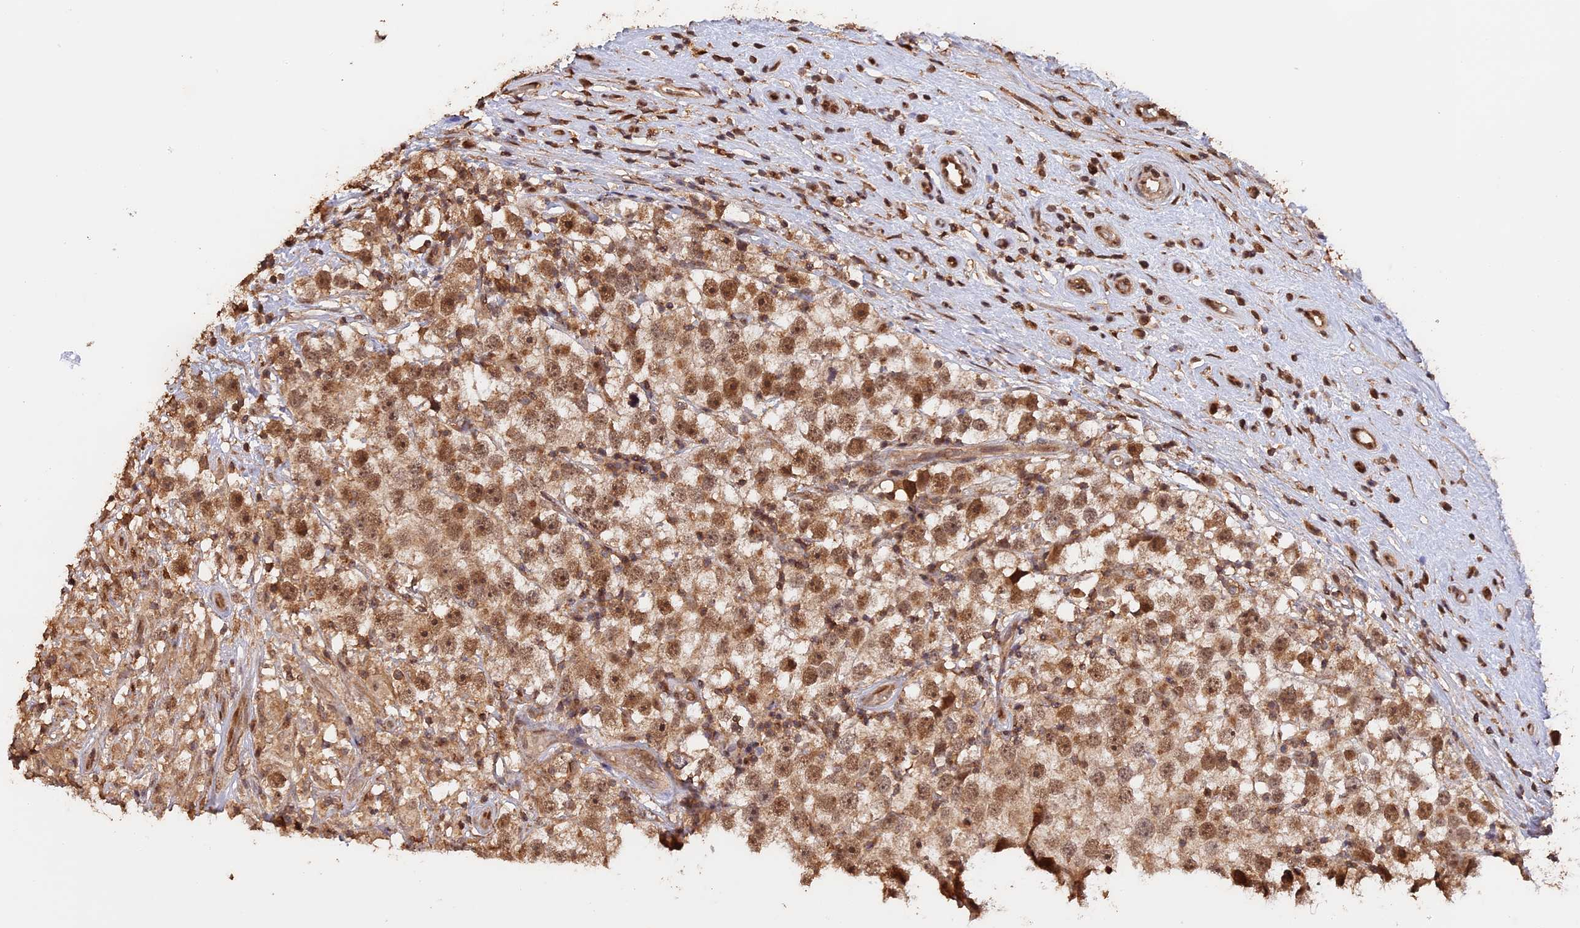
{"staining": {"intensity": "strong", "quantity": "25%-75%", "location": "nuclear"}, "tissue": "testis cancer", "cell_type": "Tumor cells", "image_type": "cancer", "snomed": [{"axis": "morphology", "description": "Seminoma, NOS"}, {"axis": "topography", "description": "Testis"}], "caption": "This is an image of immunohistochemistry (IHC) staining of seminoma (testis), which shows strong expression in the nuclear of tumor cells.", "gene": "MYBL2", "patient": {"sex": "male", "age": 49}}